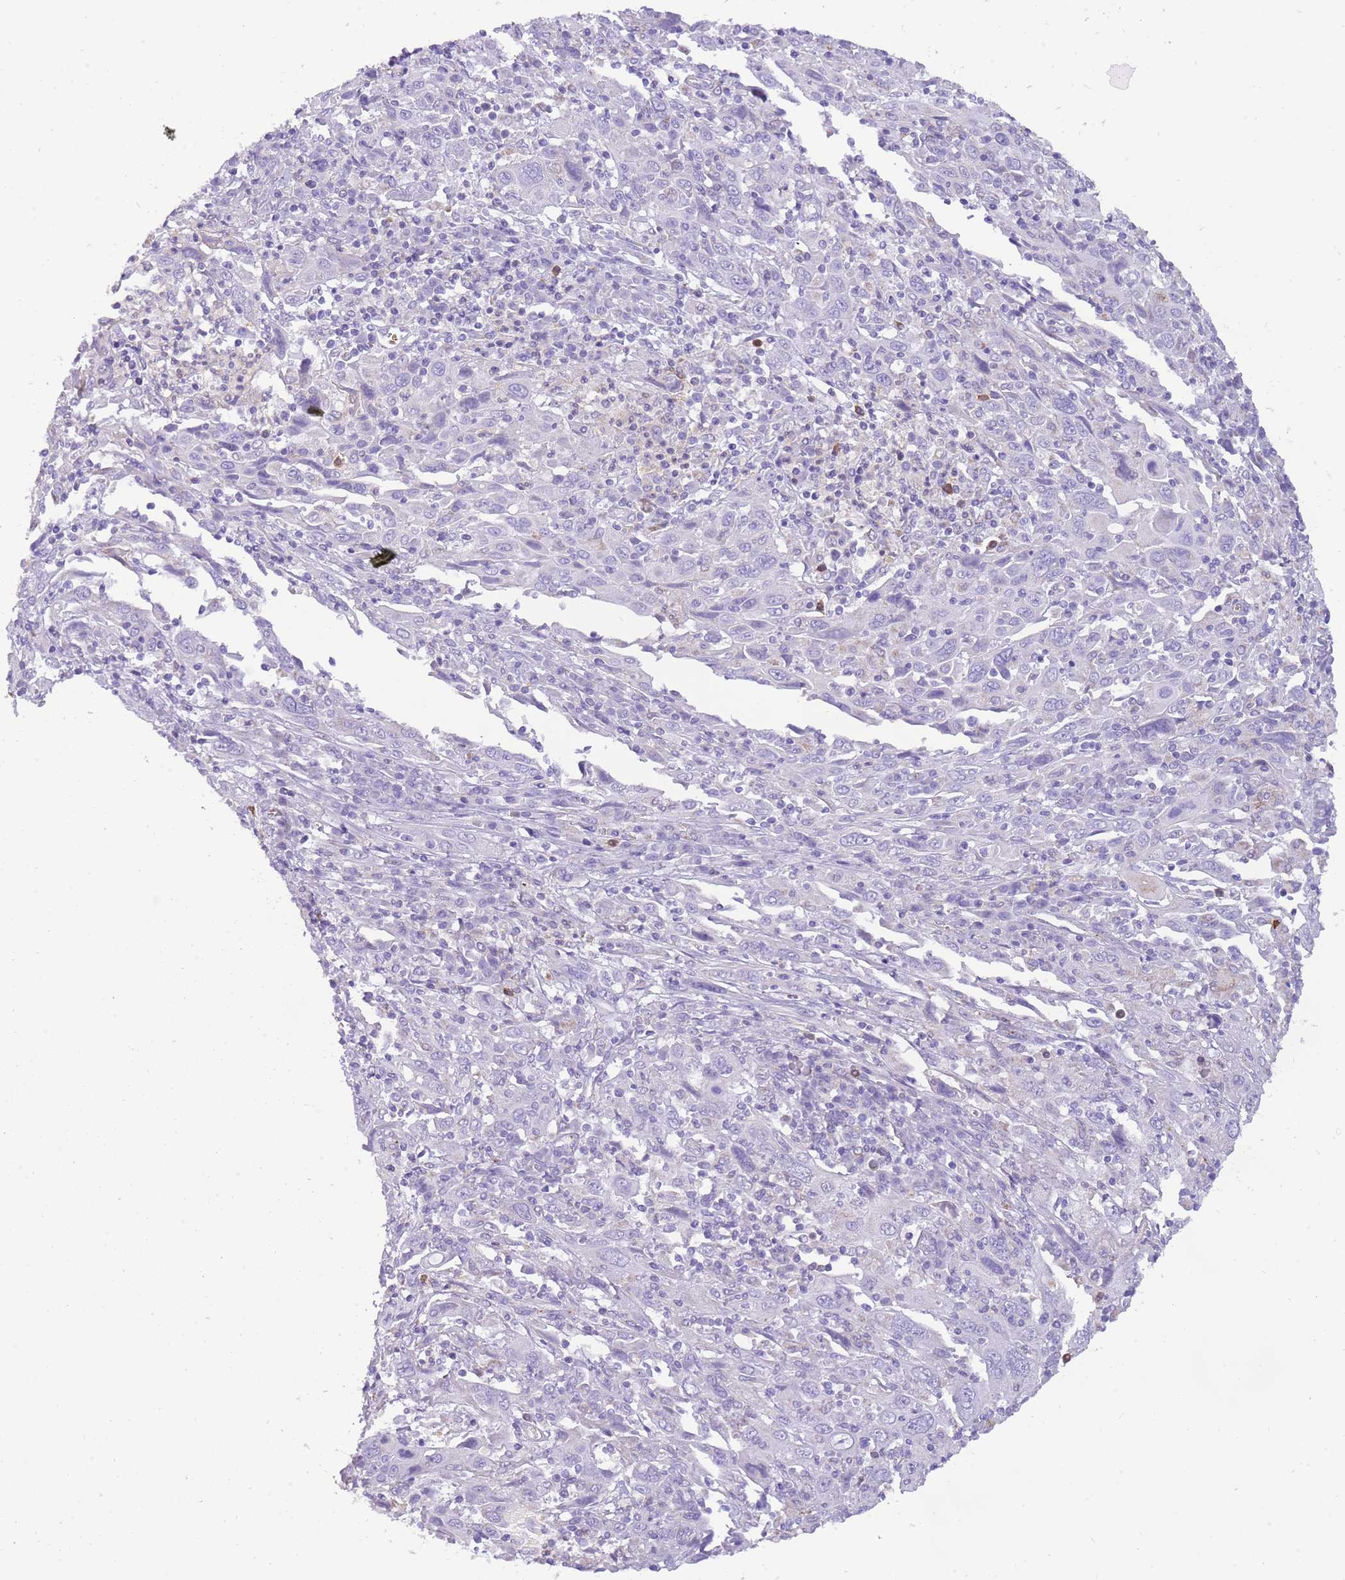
{"staining": {"intensity": "negative", "quantity": "none", "location": "none"}, "tissue": "cervical cancer", "cell_type": "Tumor cells", "image_type": "cancer", "snomed": [{"axis": "morphology", "description": "Squamous cell carcinoma, NOS"}, {"axis": "topography", "description": "Cervix"}], "caption": "Tumor cells are negative for brown protein staining in cervical cancer (squamous cell carcinoma). (DAB (3,3'-diaminobenzidine) immunohistochemistry with hematoxylin counter stain).", "gene": "PCNX1", "patient": {"sex": "female", "age": 46}}